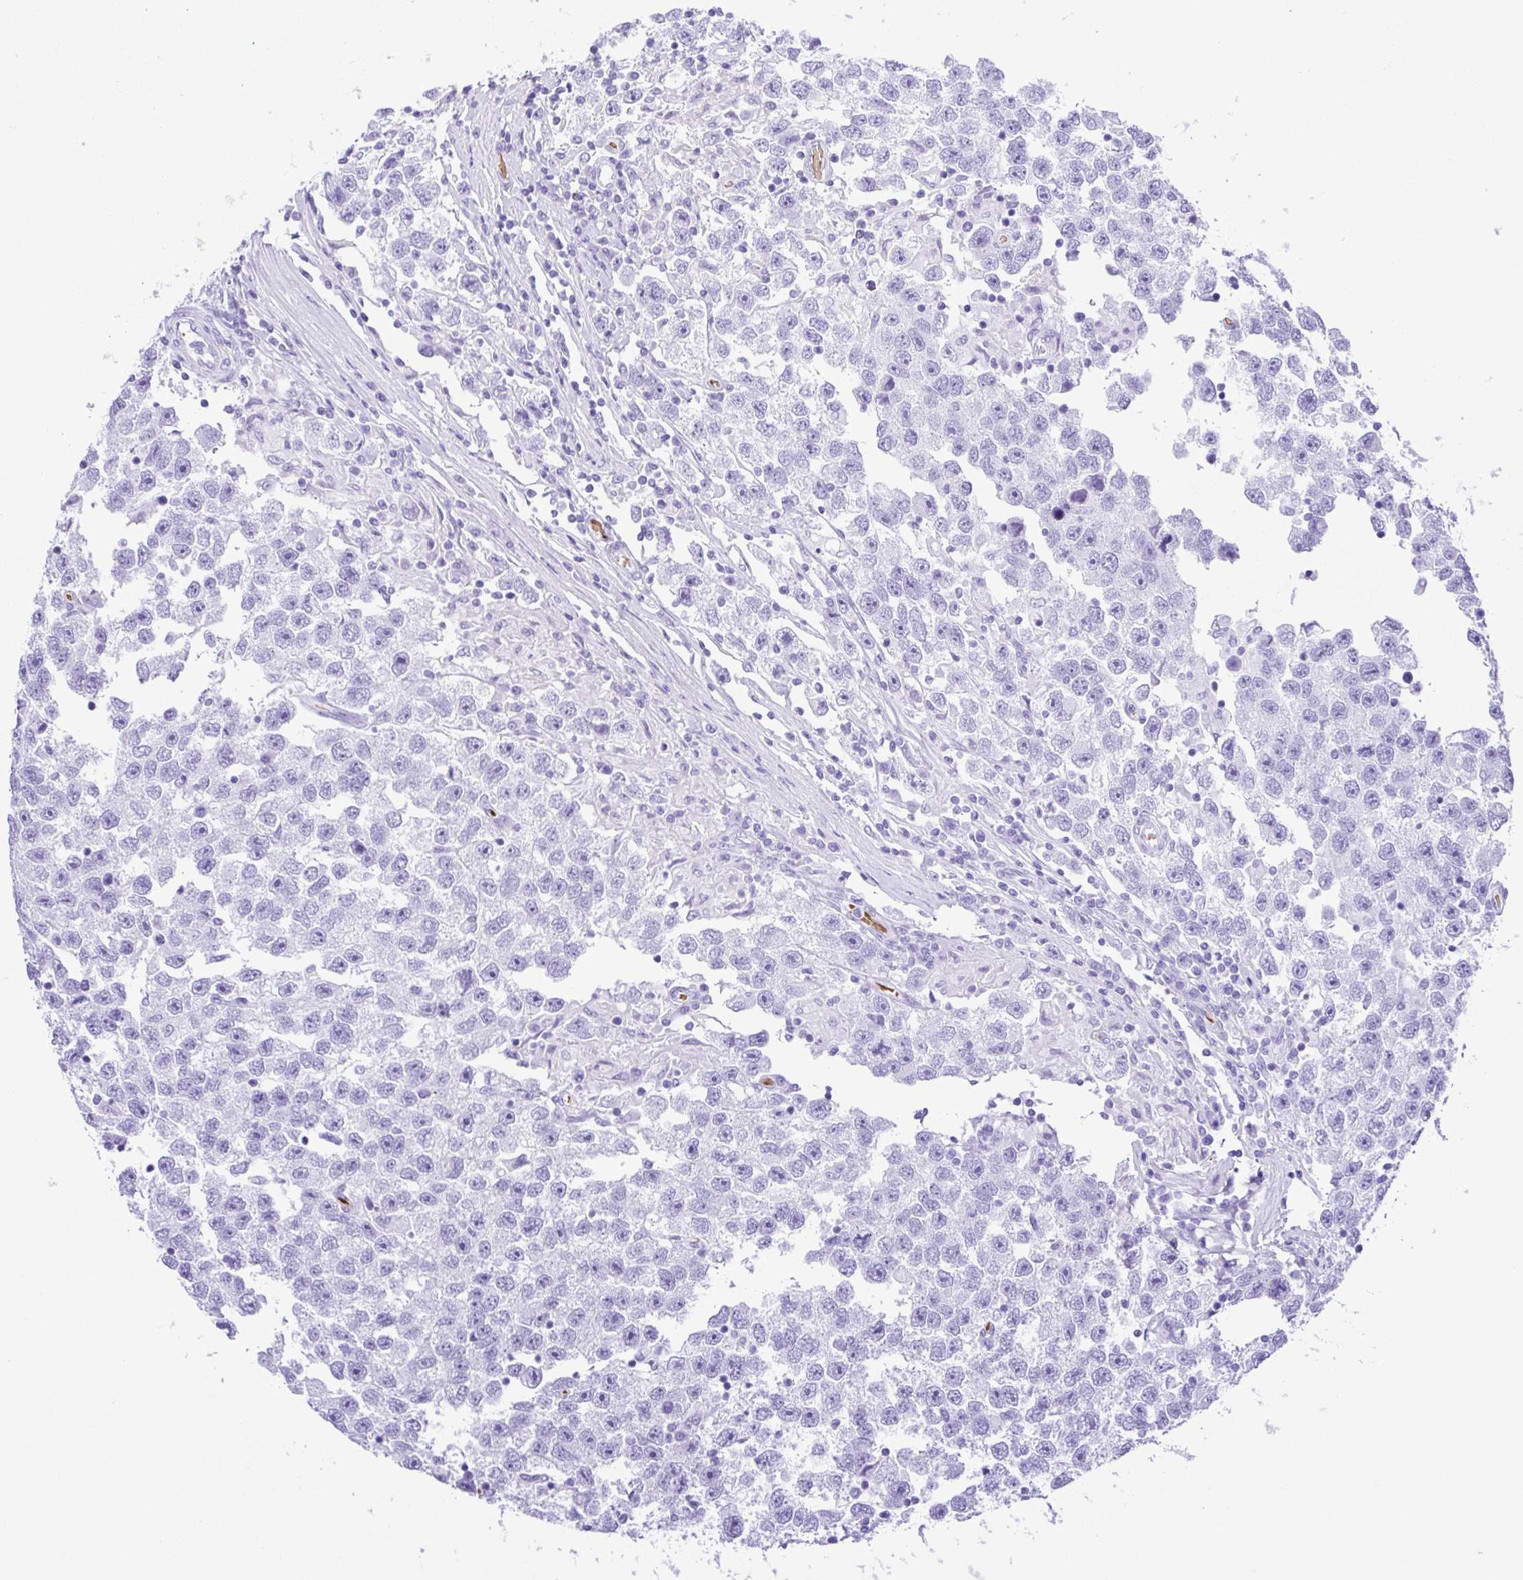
{"staining": {"intensity": "negative", "quantity": "none", "location": "none"}, "tissue": "testis cancer", "cell_type": "Tumor cells", "image_type": "cancer", "snomed": [{"axis": "morphology", "description": "Seminoma, NOS"}, {"axis": "topography", "description": "Testis"}], "caption": "A photomicrograph of seminoma (testis) stained for a protein shows no brown staining in tumor cells.", "gene": "SYT1", "patient": {"sex": "male", "age": 26}}